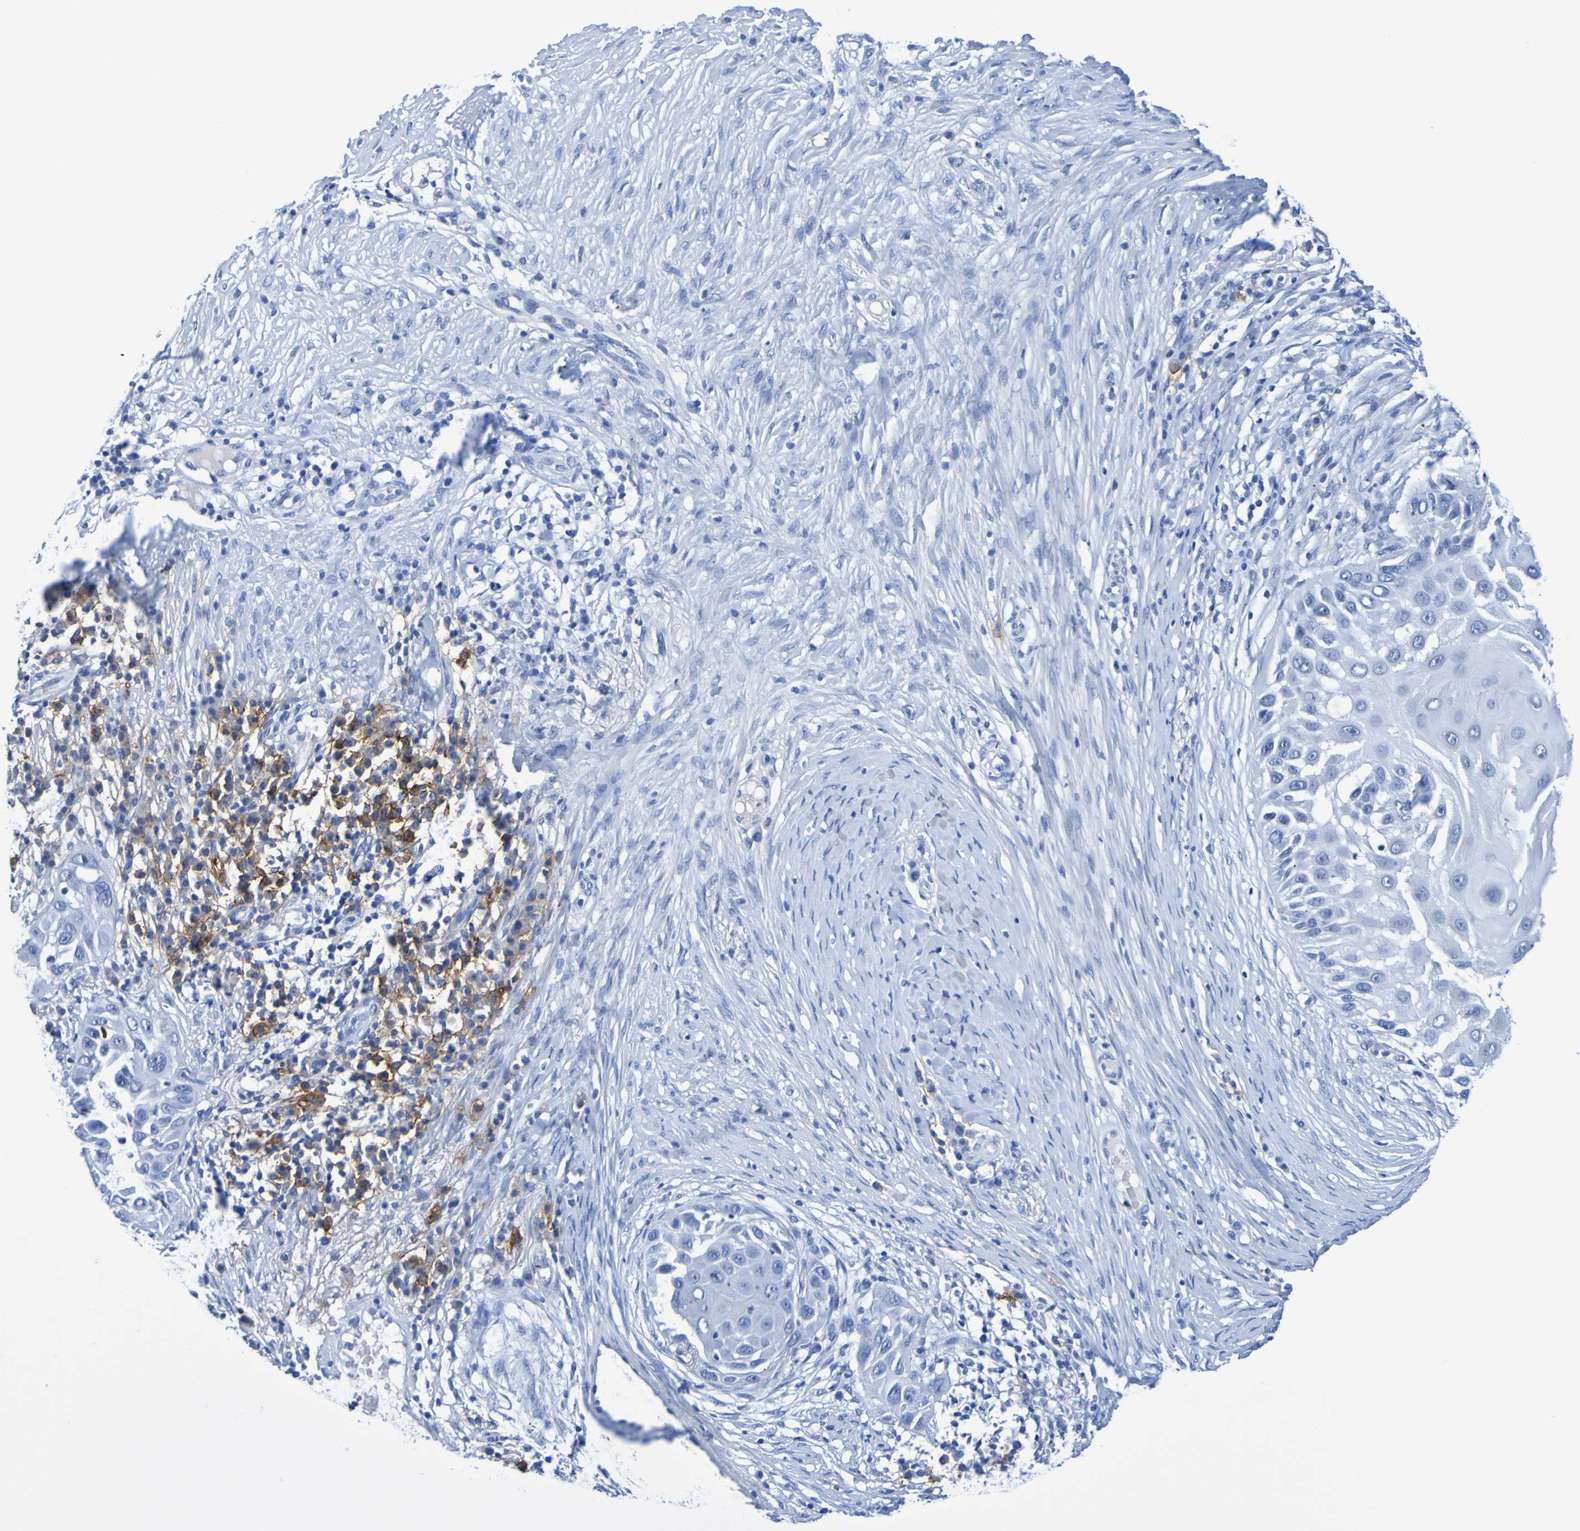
{"staining": {"intensity": "negative", "quantity": "none", "location": "none"}, "tissue": "skin cancer", "cell_type": "Tumor cells", "image_type": "cancer", "snomed": [{"axis": "morphology", "description": "Squamous cell carcinoma, NOS"}, {"axis": "topography", "description": "Skin"}], "caption": "This image is of skin cancer stained with immunohistochemistry to label a protein in brown with the nuclei are counter-stained blue. There is no positivity in tumor cells.", "gene": "DPEP1", "patient": {"sex": "female", "age": 44}}